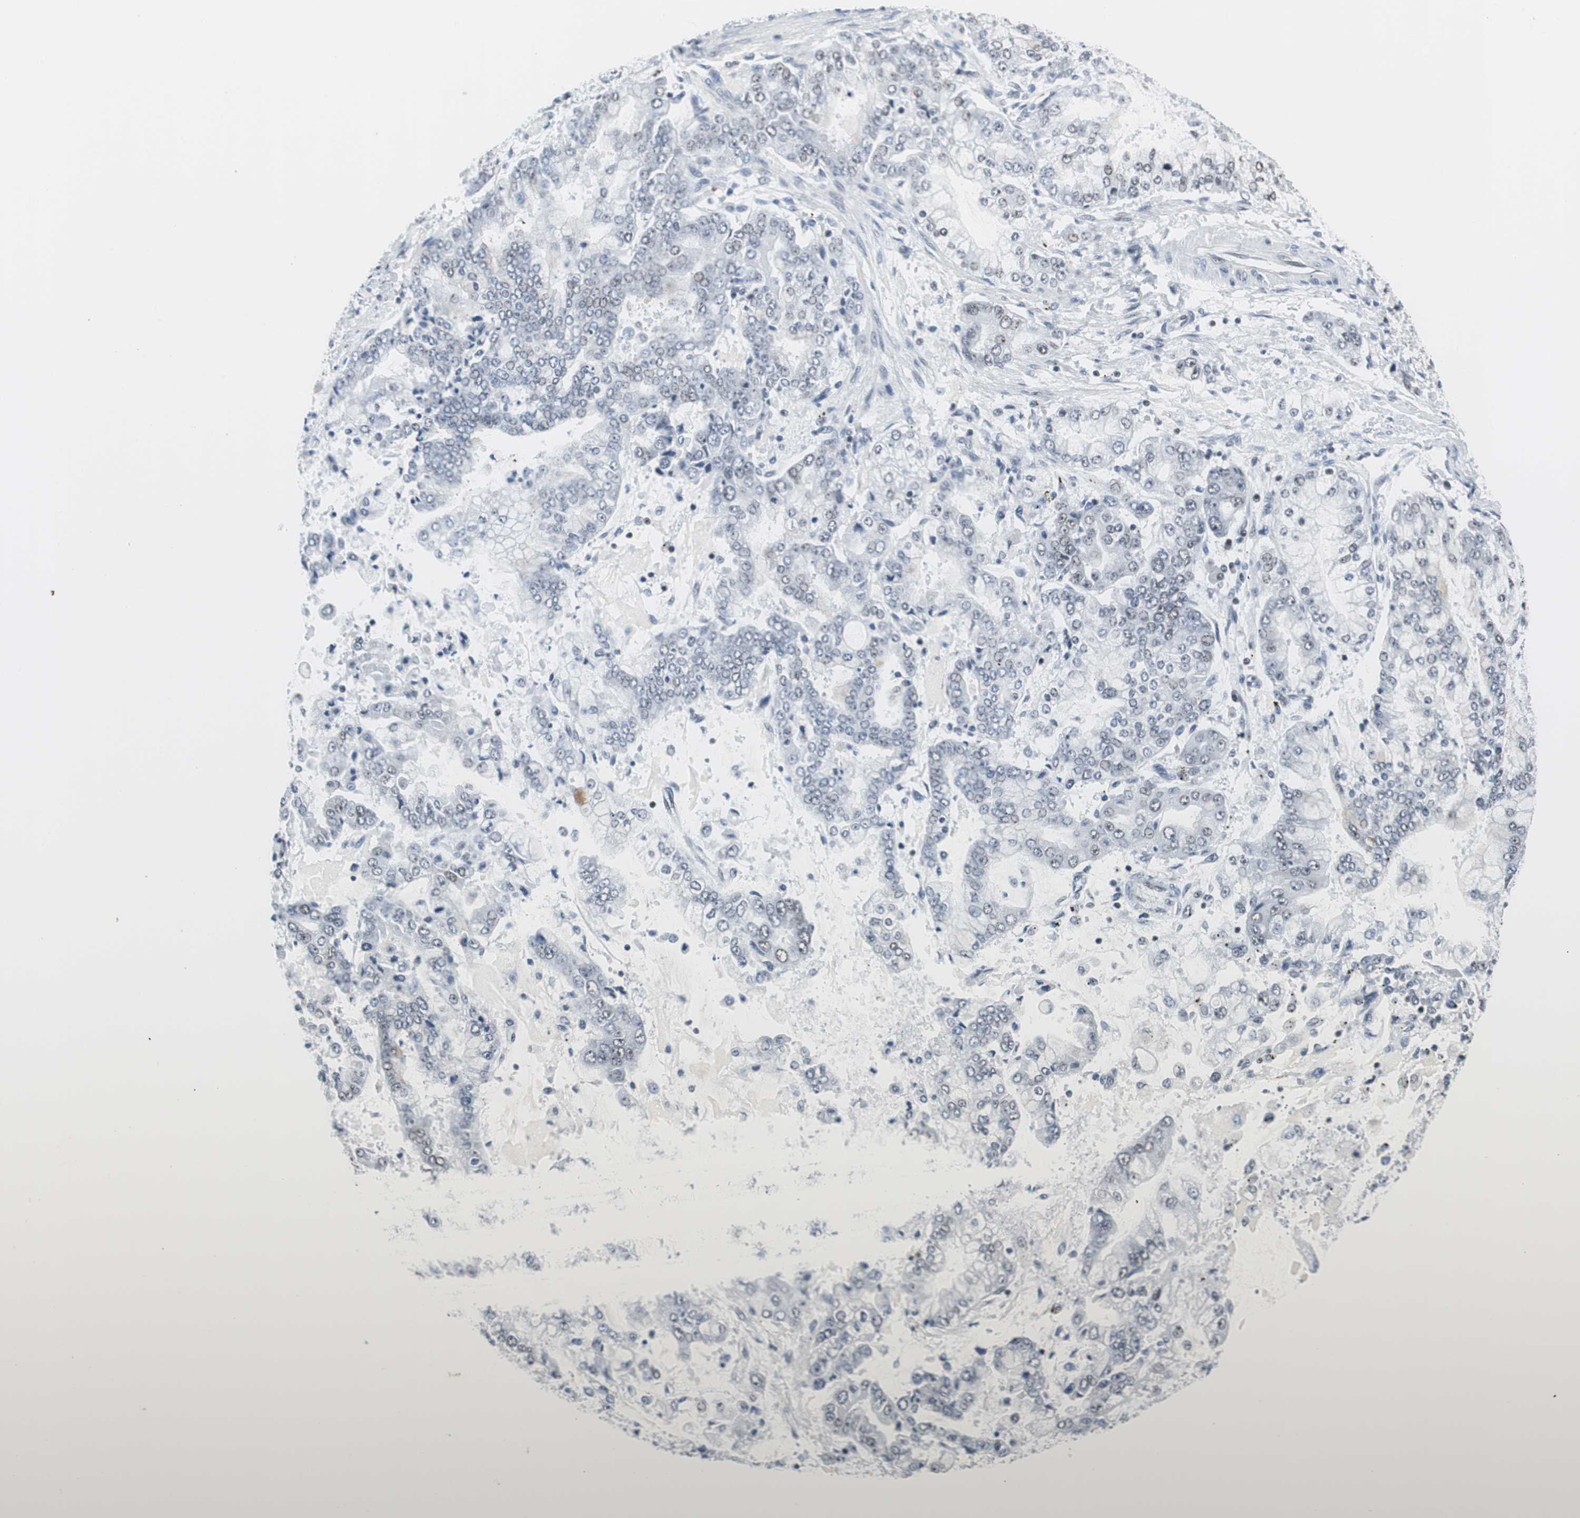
{"staining": {"intensity": "negative", "quantity": "none", "location": "none"}, "tissue": "stomach cancer", "cell_type": "Tumor cells", "image_type": "cancer", "snomed": [{"axis": "morphology", "description": "Adenocarcinoma, NOS"}, {"axis": "topography", "description": "Stomach"}], "caption": "Protein analysis of stomach adenocarcinoma exhibits no significant staining in tumor cells. Nuclei are stained in blue.", "gene": "RAD9A", "patient": {"sex": "male", "age": 76}}